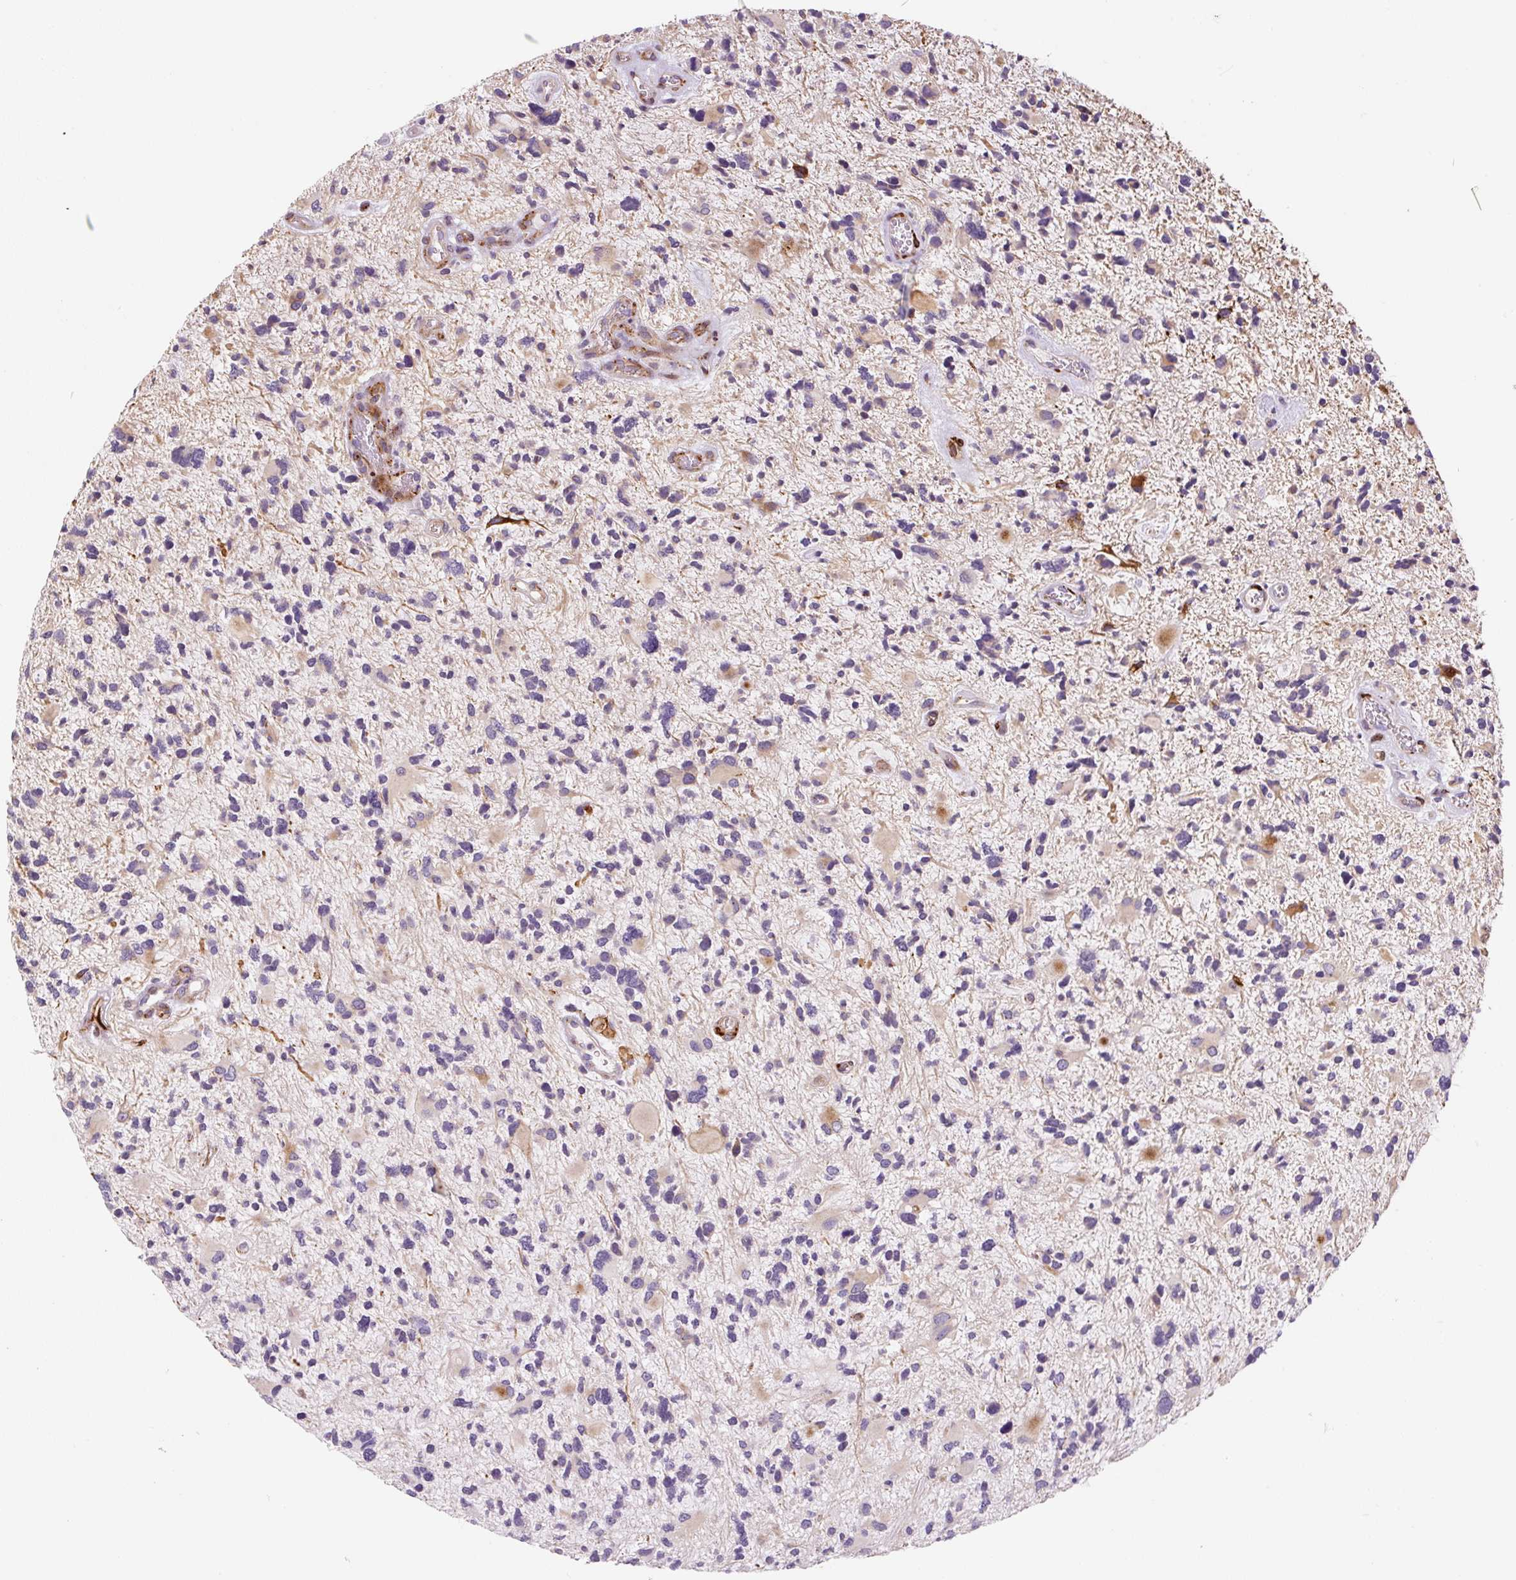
{"staining": {"intensity": "moderate", "quantity": "<25%", "location": "cytoplasmic/membranous"}, "tissue": "glioma", "cell_type": "Tumor cells", "image_type": "cancer", "snomed": [{"axis": "morphology", "description": "Glioma, malignant, High grade"}, {"axis": "topography", "description": "Brain"}], "caption": "Brown immunohistochemical staining in human glioma shows moderate cytoplasmic/membranous positivity in about <25% of tumor cells.", "gene": "DISP3", "patient": {"sex": "female", "age": 11}}